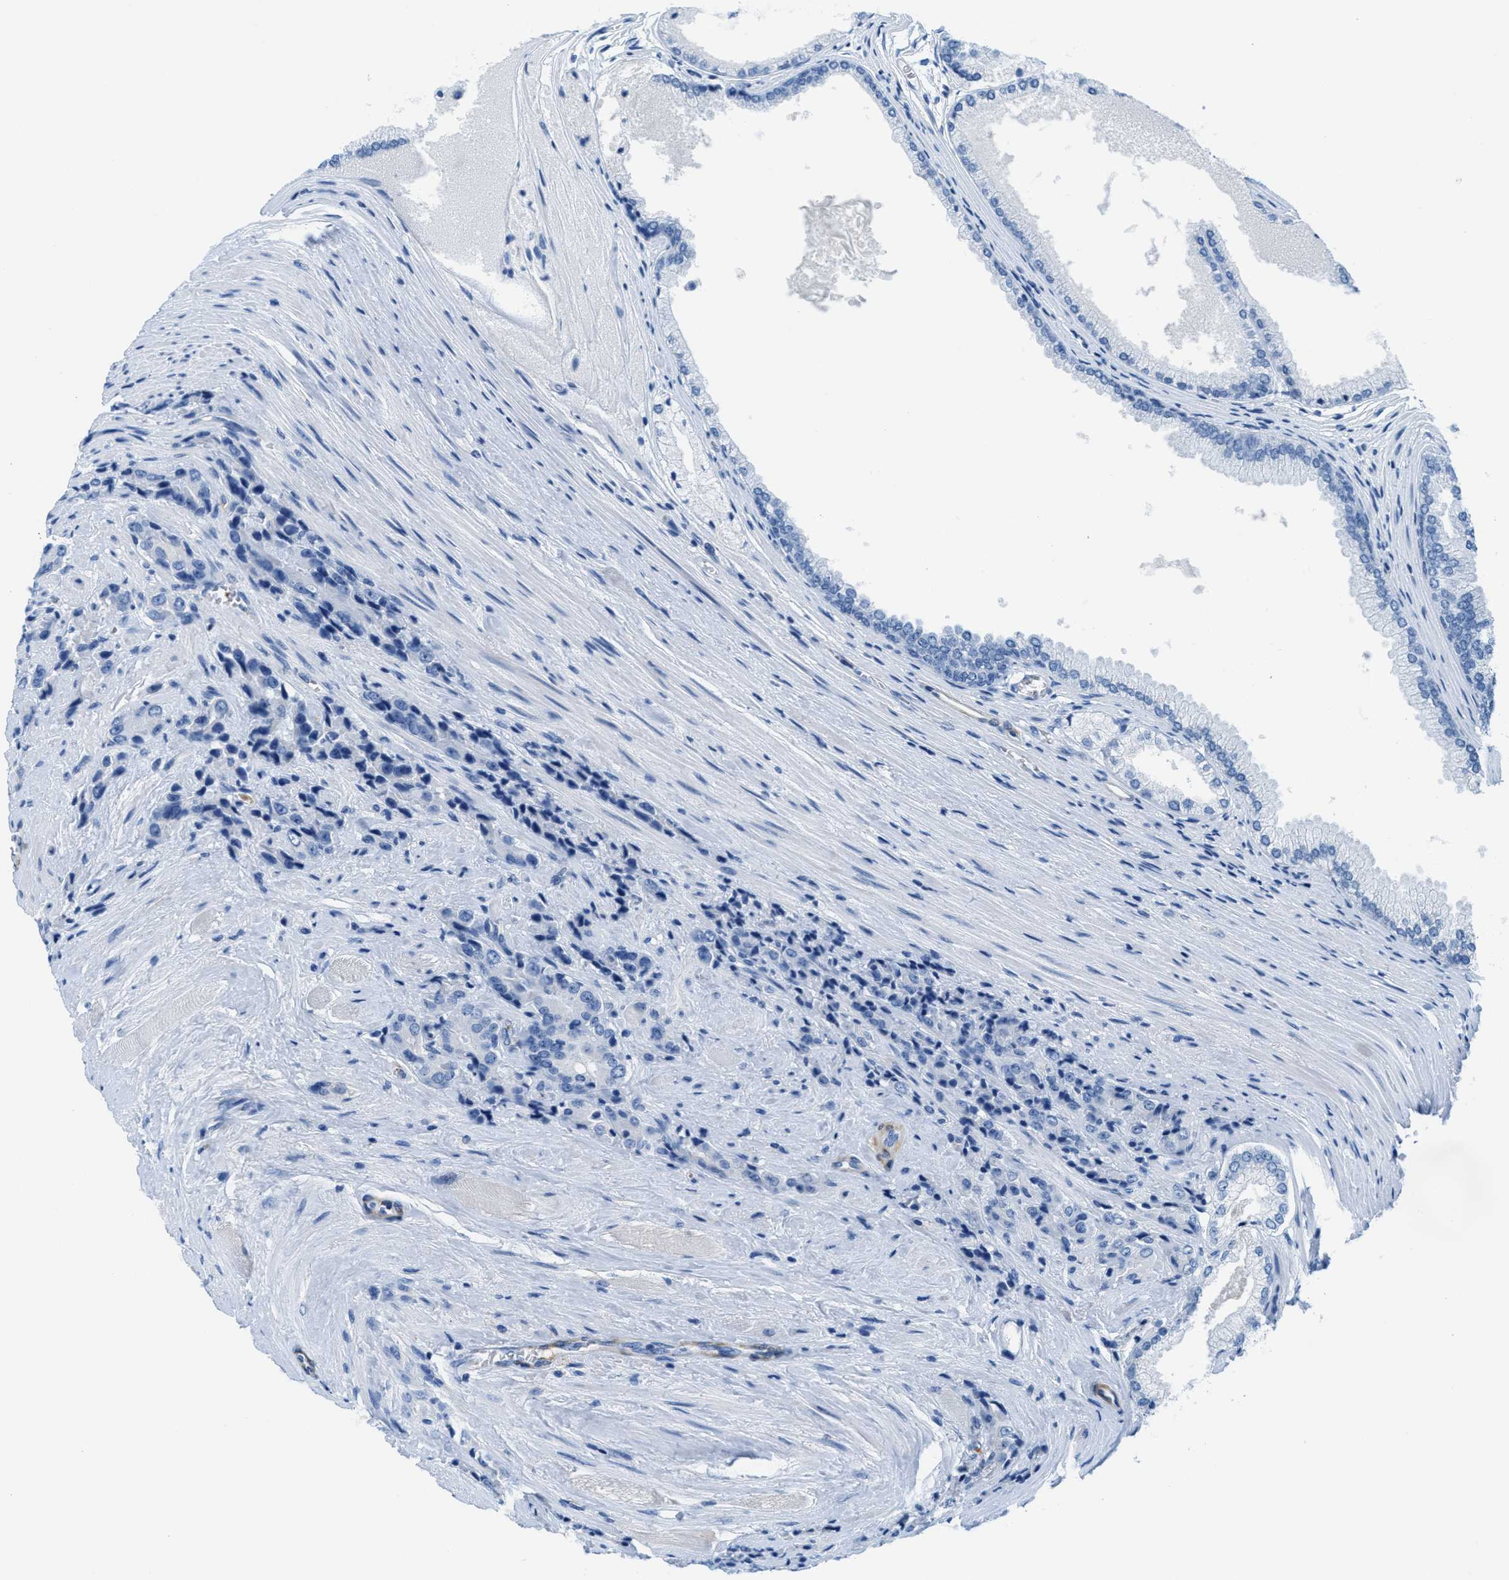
{"staining": {"intensity": "negative", "quantity": "none", "location": "none"}, "tissue": "prostate cancer", "cell_type": "Tumor cells", "image_type": "cancer", "snomed": [{"axis": "morphology", "description": "Adenocarcinoma, High grade"}, {"axis": "topography", "description": "Prostate"}], "caption": "High magnification brightfield microscopy of prostate adenocarcinoma (high-grade) stained with DAB (brown) and counterstained with hematoxylin (blue): tumor cells show no significant staining.", "gene": "MAPRE2", "patient": {"sex": "male", "age": 71}}